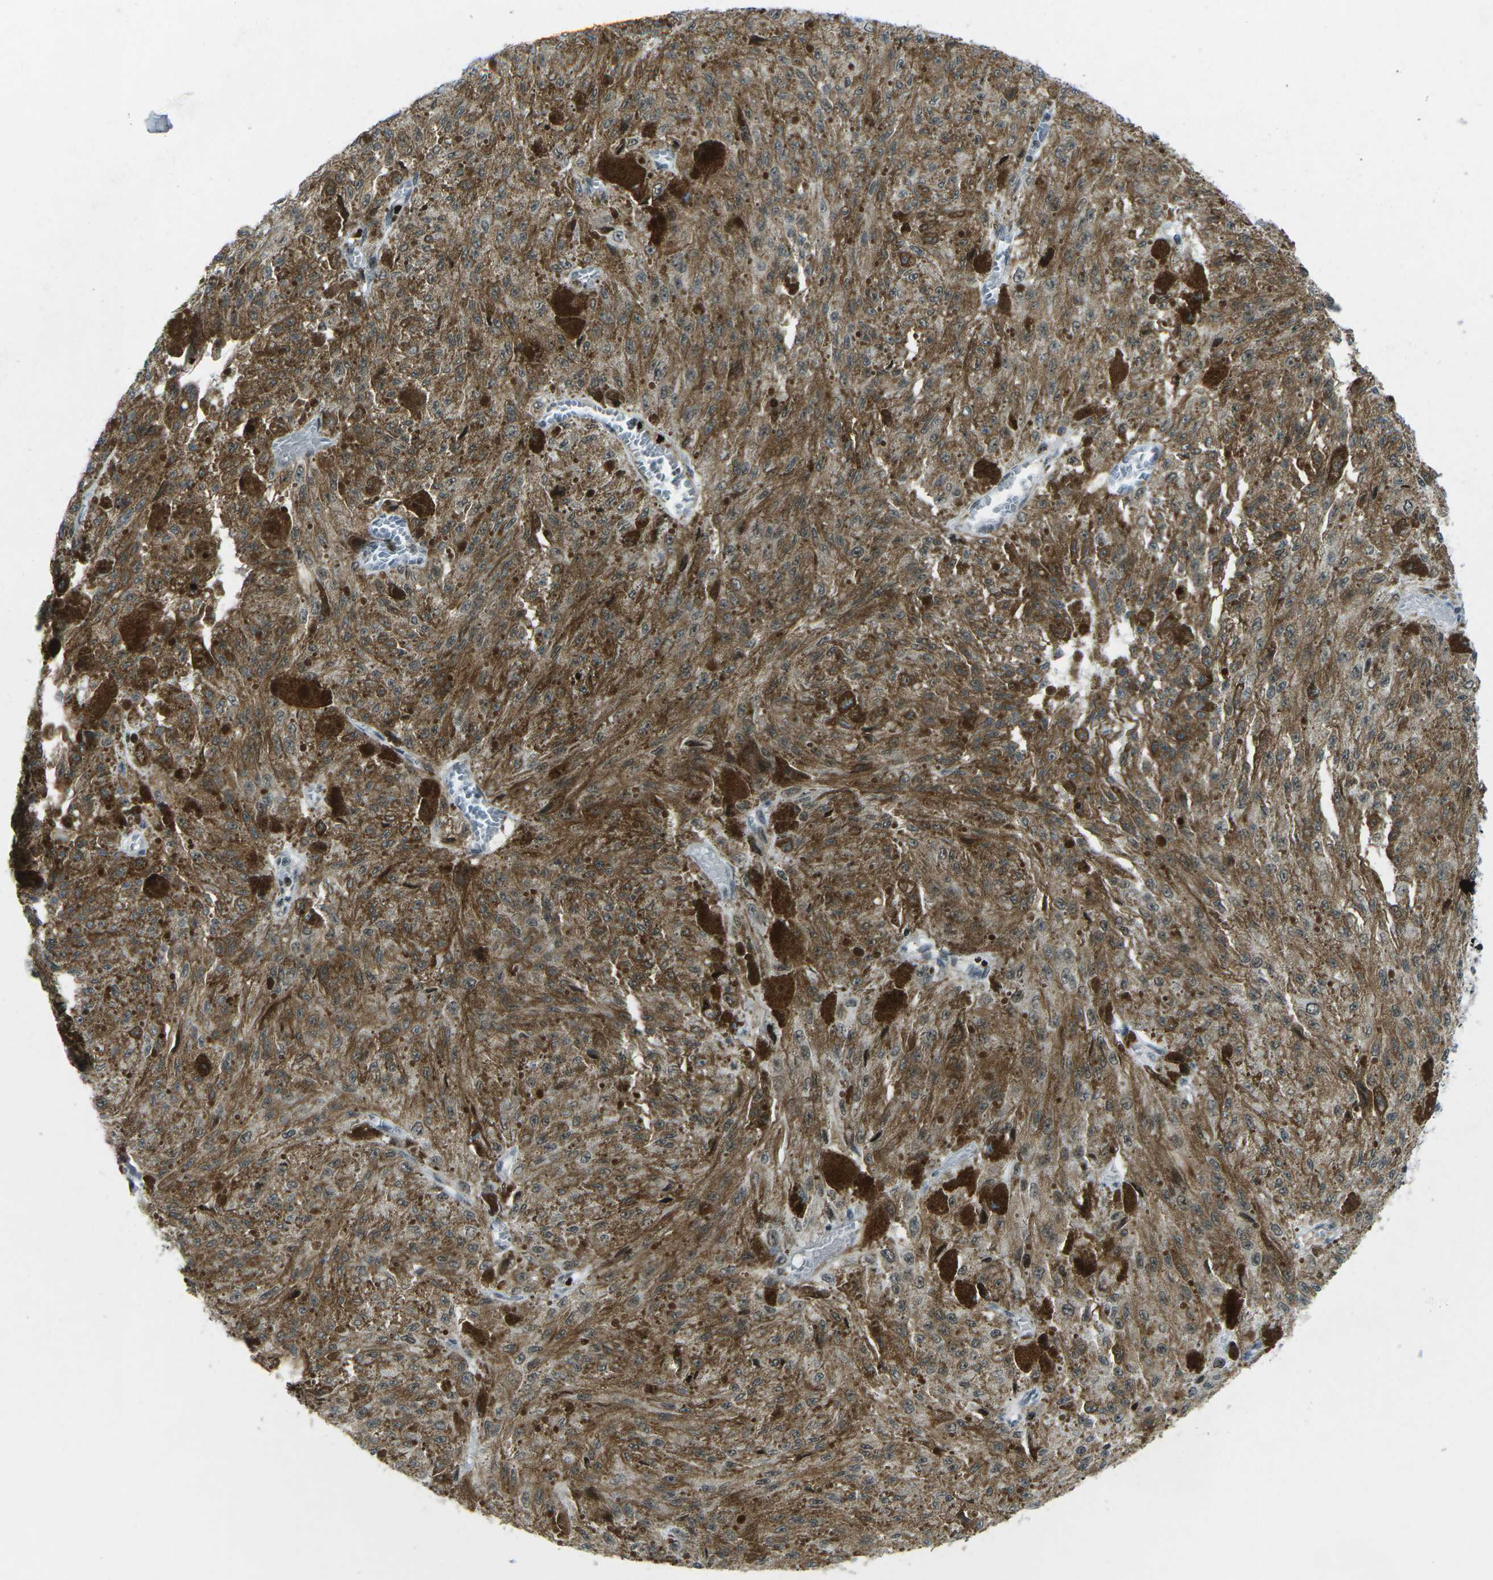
{"staining": {"intensity": "moderate", "quantity": ">75%", "location": "cytoplasmic/membranous,nuclear"}, "tissue": "melanoma", "cell_type": "Tumor cells", "image_type": "cancer", "snomed": [{"axis": "morphology", "description": "Malignant melanoma, NOS"}, {"axis": "topography", "description": "Other"}], "caption": "DAB immunohistochemical staining of melanoma displays moderate cytoplasmic/membranous and nuclear protein positivity in approximately >75% of tumor cells.", "gene": "EME1", "patient": {"sex": "male", "age": 79}}